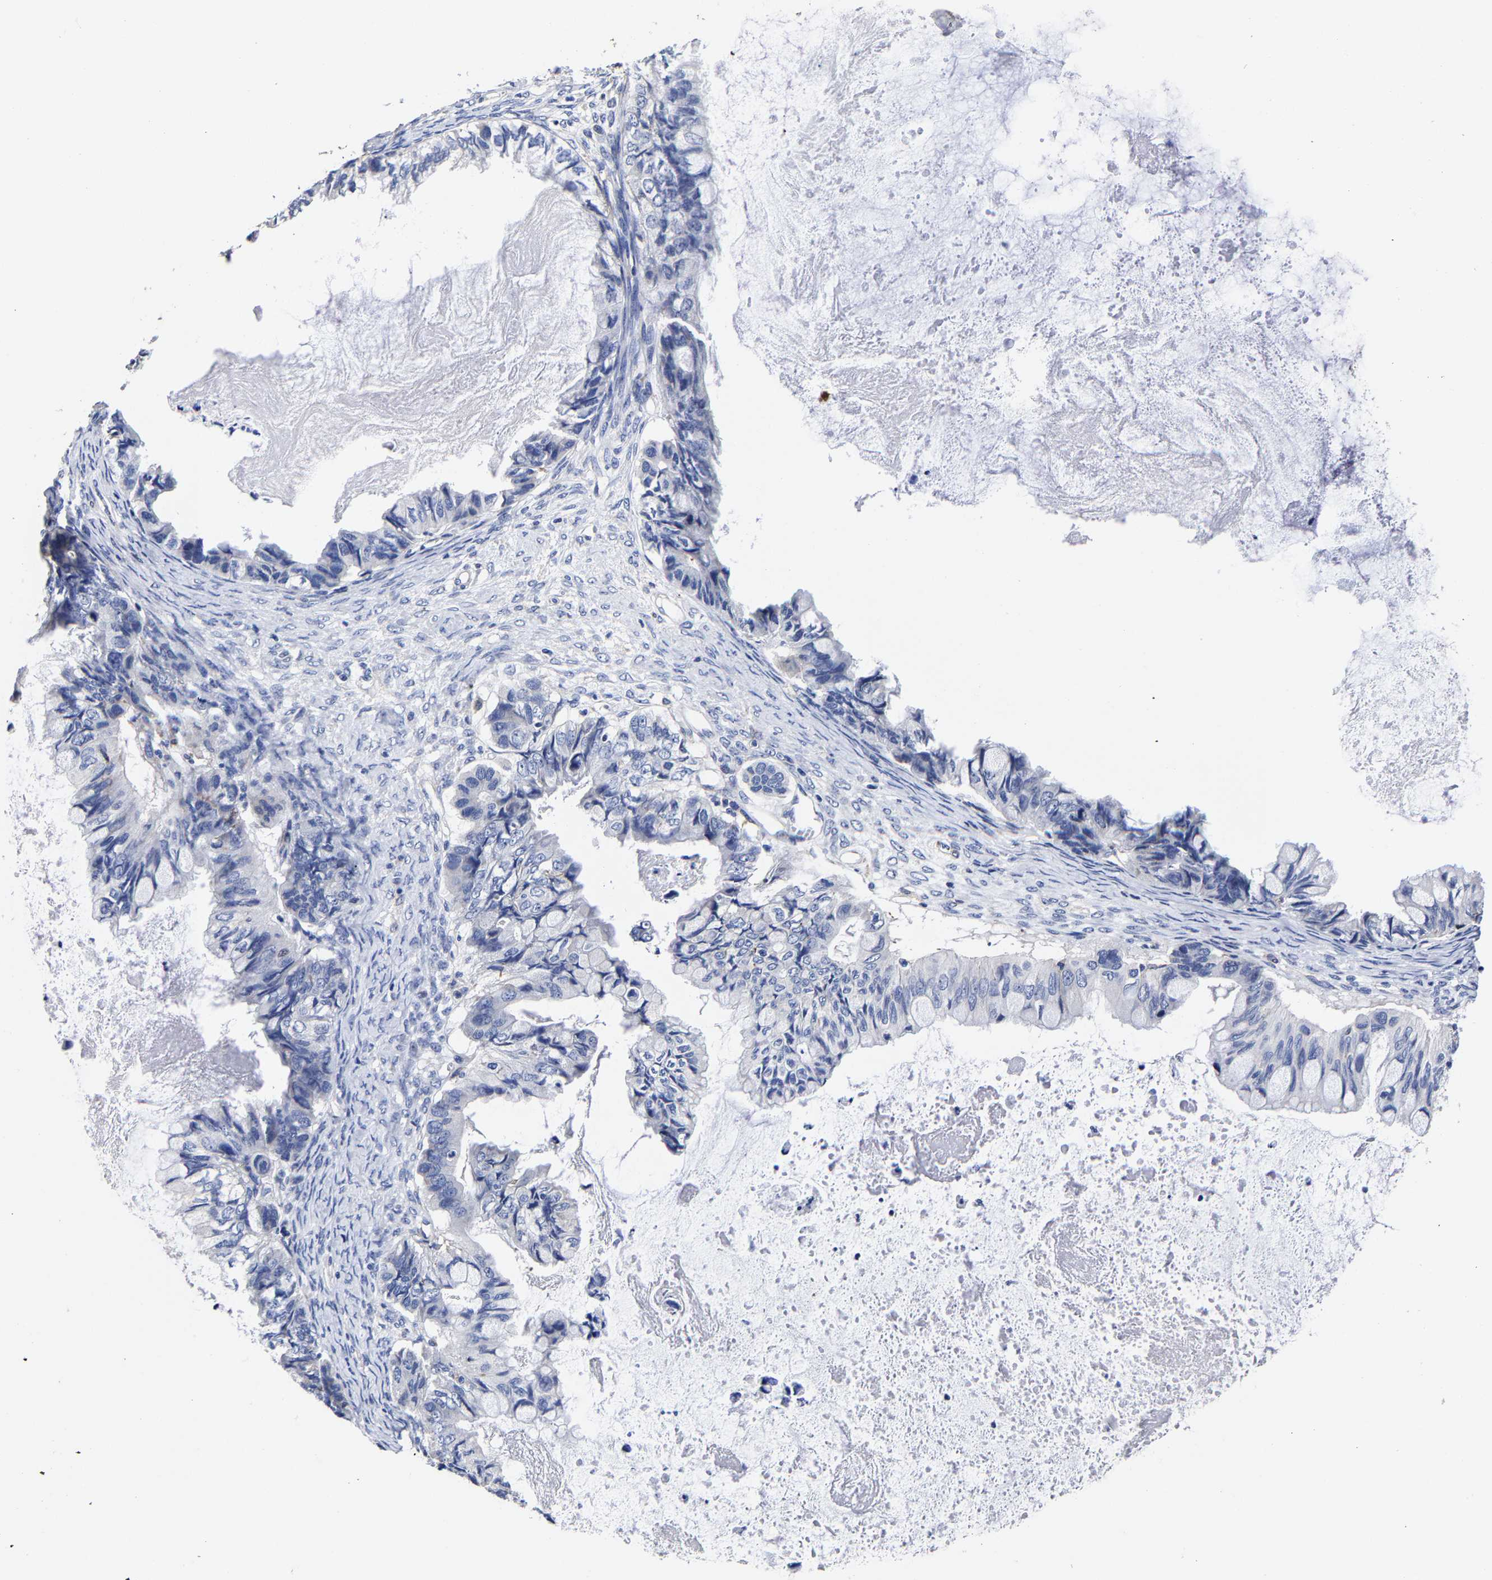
{"staining": {"intensity": "negative", "quantity": "none", "location": "none"}, "tissue": "ovarian cancer", "cell_type": "Tumor cells", "image_type": "cancer", "snomed": [{"axis": "morphology", "description": "Cystadenocarcinoma, mucinous, NOS"}, {"axis": "topography", "description": "Ovary"}], "caption": "Immunohistochemistry (IHC) micrograph of neoplastic tissue: ovarian mucinous cystadenocarcinoma stained with DAB (3,3'-diaminobenzidine) reveals no significant protein positivity in tumor cells.", "gene": "AASS", "patient": {"sex": "female", "age": 80}}